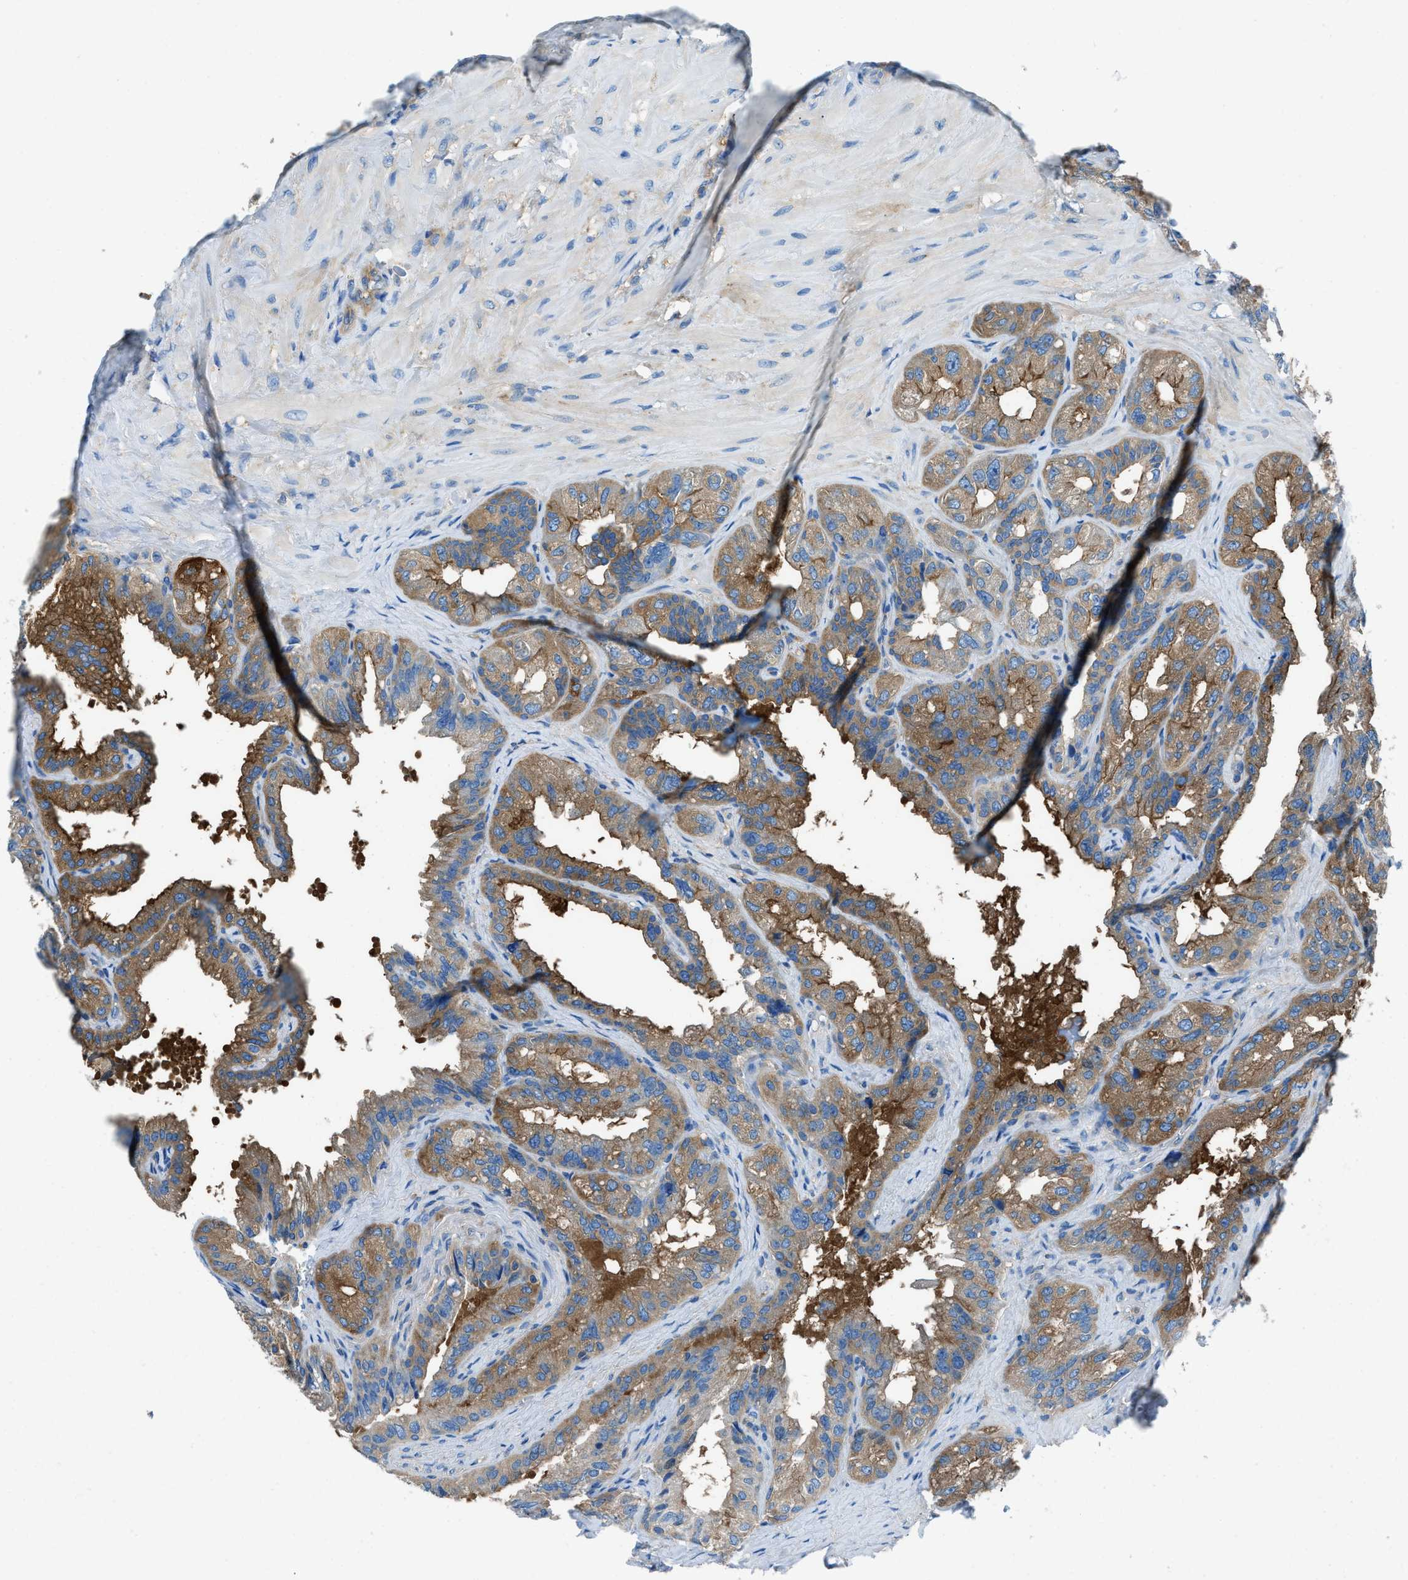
{"staining": {"intensity": "moderate", "quantity": ">75%", "location": "cytoplasmic/membranous"}, "tissue": "seminal vesicle", "cell_type": "Glandular cells", "image_type": "normal", "snomed": [{"axis": "morphology", "description": "Normal tissue, NOS"}, {"axis": "topography", "description": "Seminal veicle"}], "caption": "Glandular cells demonstrate medium levels of moderate cytoplasmic/membranous staining in approximately >75% of cells in benign human seminal vesicle.", "gene": "SARS1", "patient": {"sex": "male", "age": 68}}